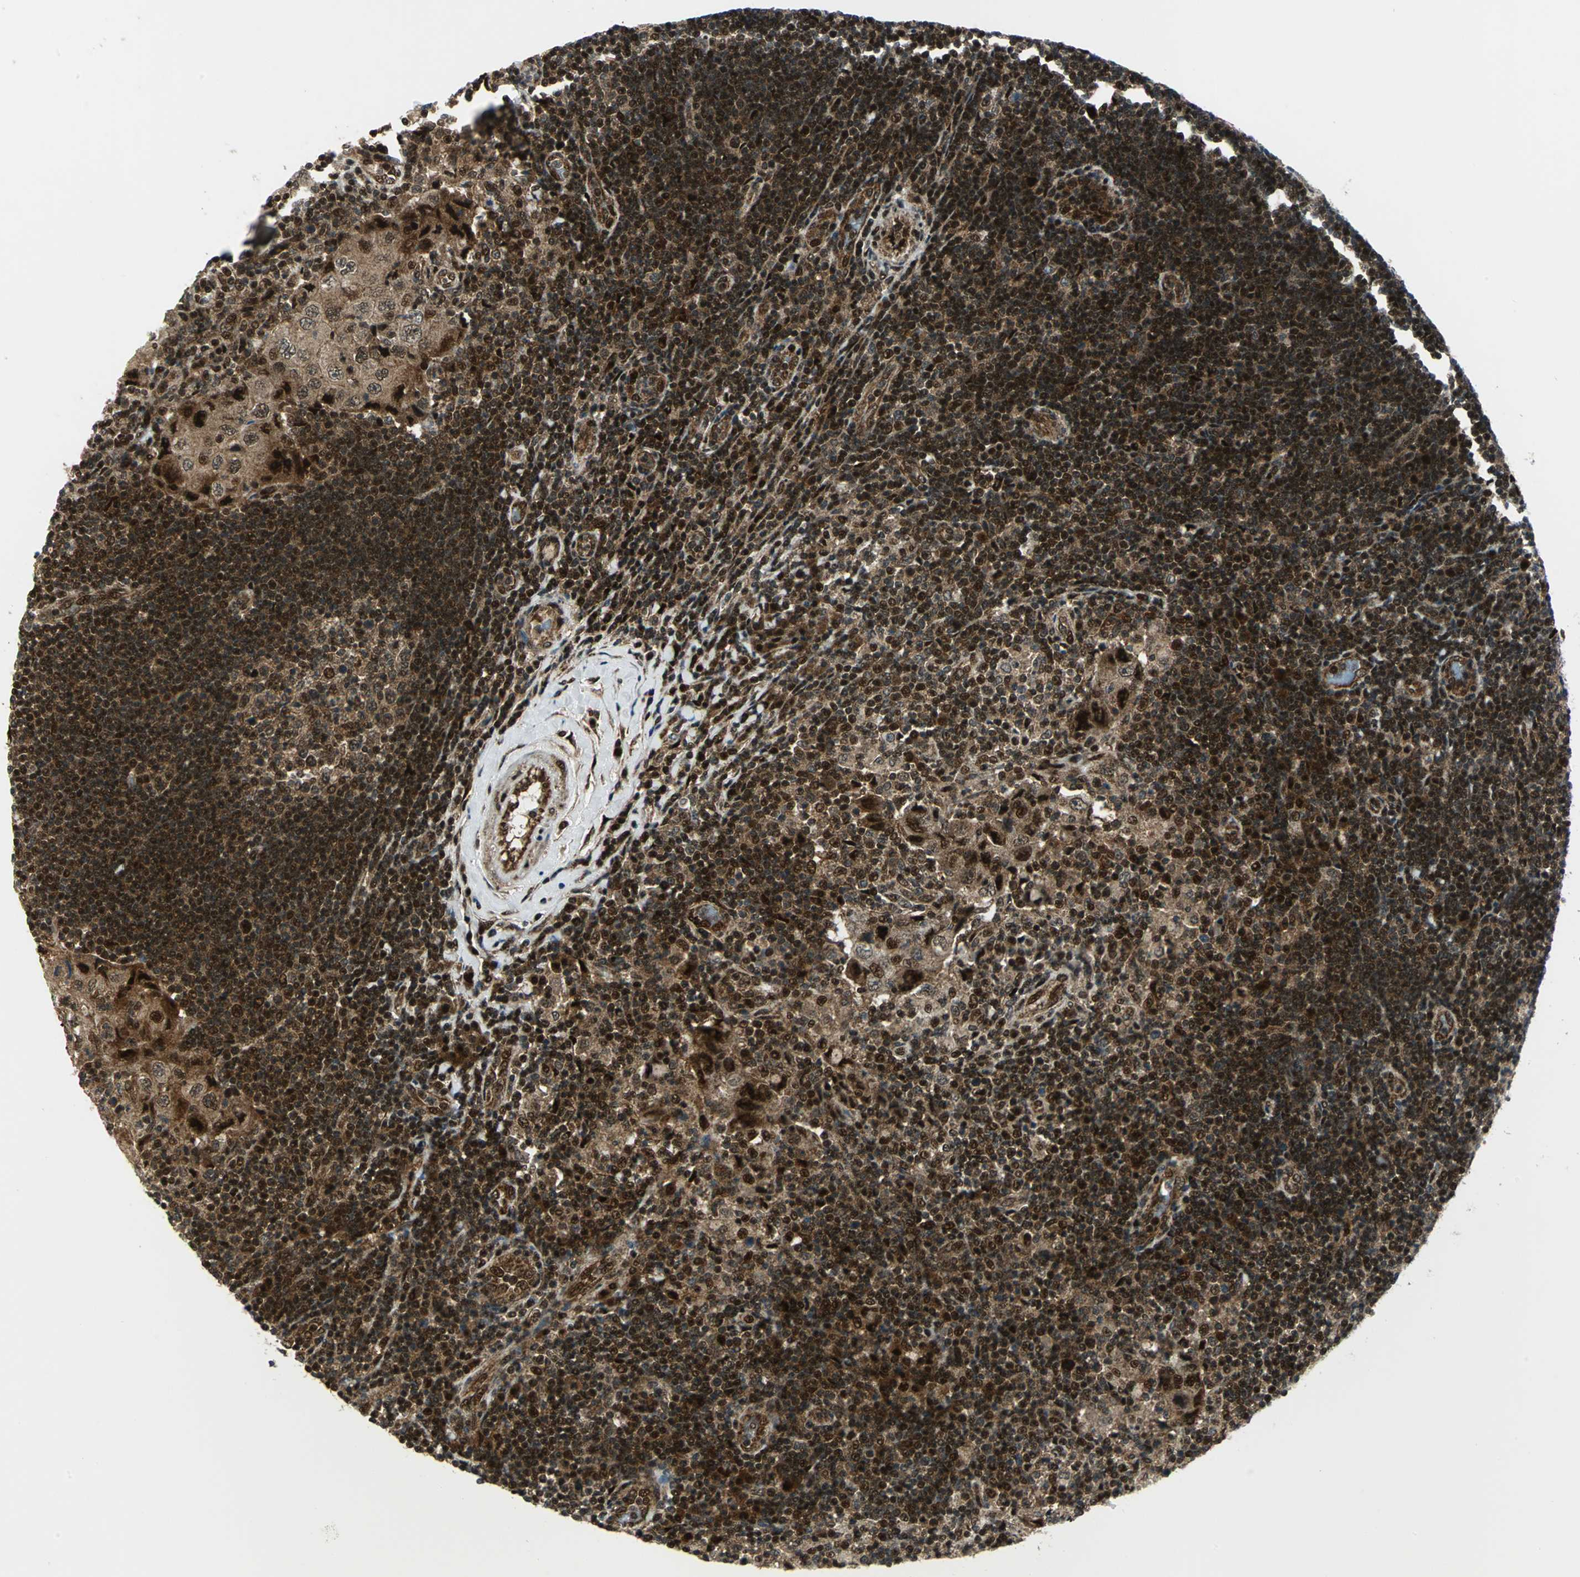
{"staining": {"intensity": "strong", "quantity": ">75%", "location": "cytoplasmic/membranous,nuclear"}, "tissue": "lymph node", "cell_type": "Germinal center cells", "image_type": "normal", "snomed": [{"axis": "morphology", "description": "Normal tissue, NOS"}, {"axis": "morphology", "description": "Squamous cell carcinoma, metastatic, NOS"}, {"axis": "topography", "description": "Lymph node"}], "caption": "A high amount of strong cytoplasmic/membranous,nuclear positivity is seen in approximately >75% of germinal center cells in unremarkable lymph node. Nuclei are stained in blue.", "gene": "COPS5", "patient": {"sex": "female", "age": 53}}